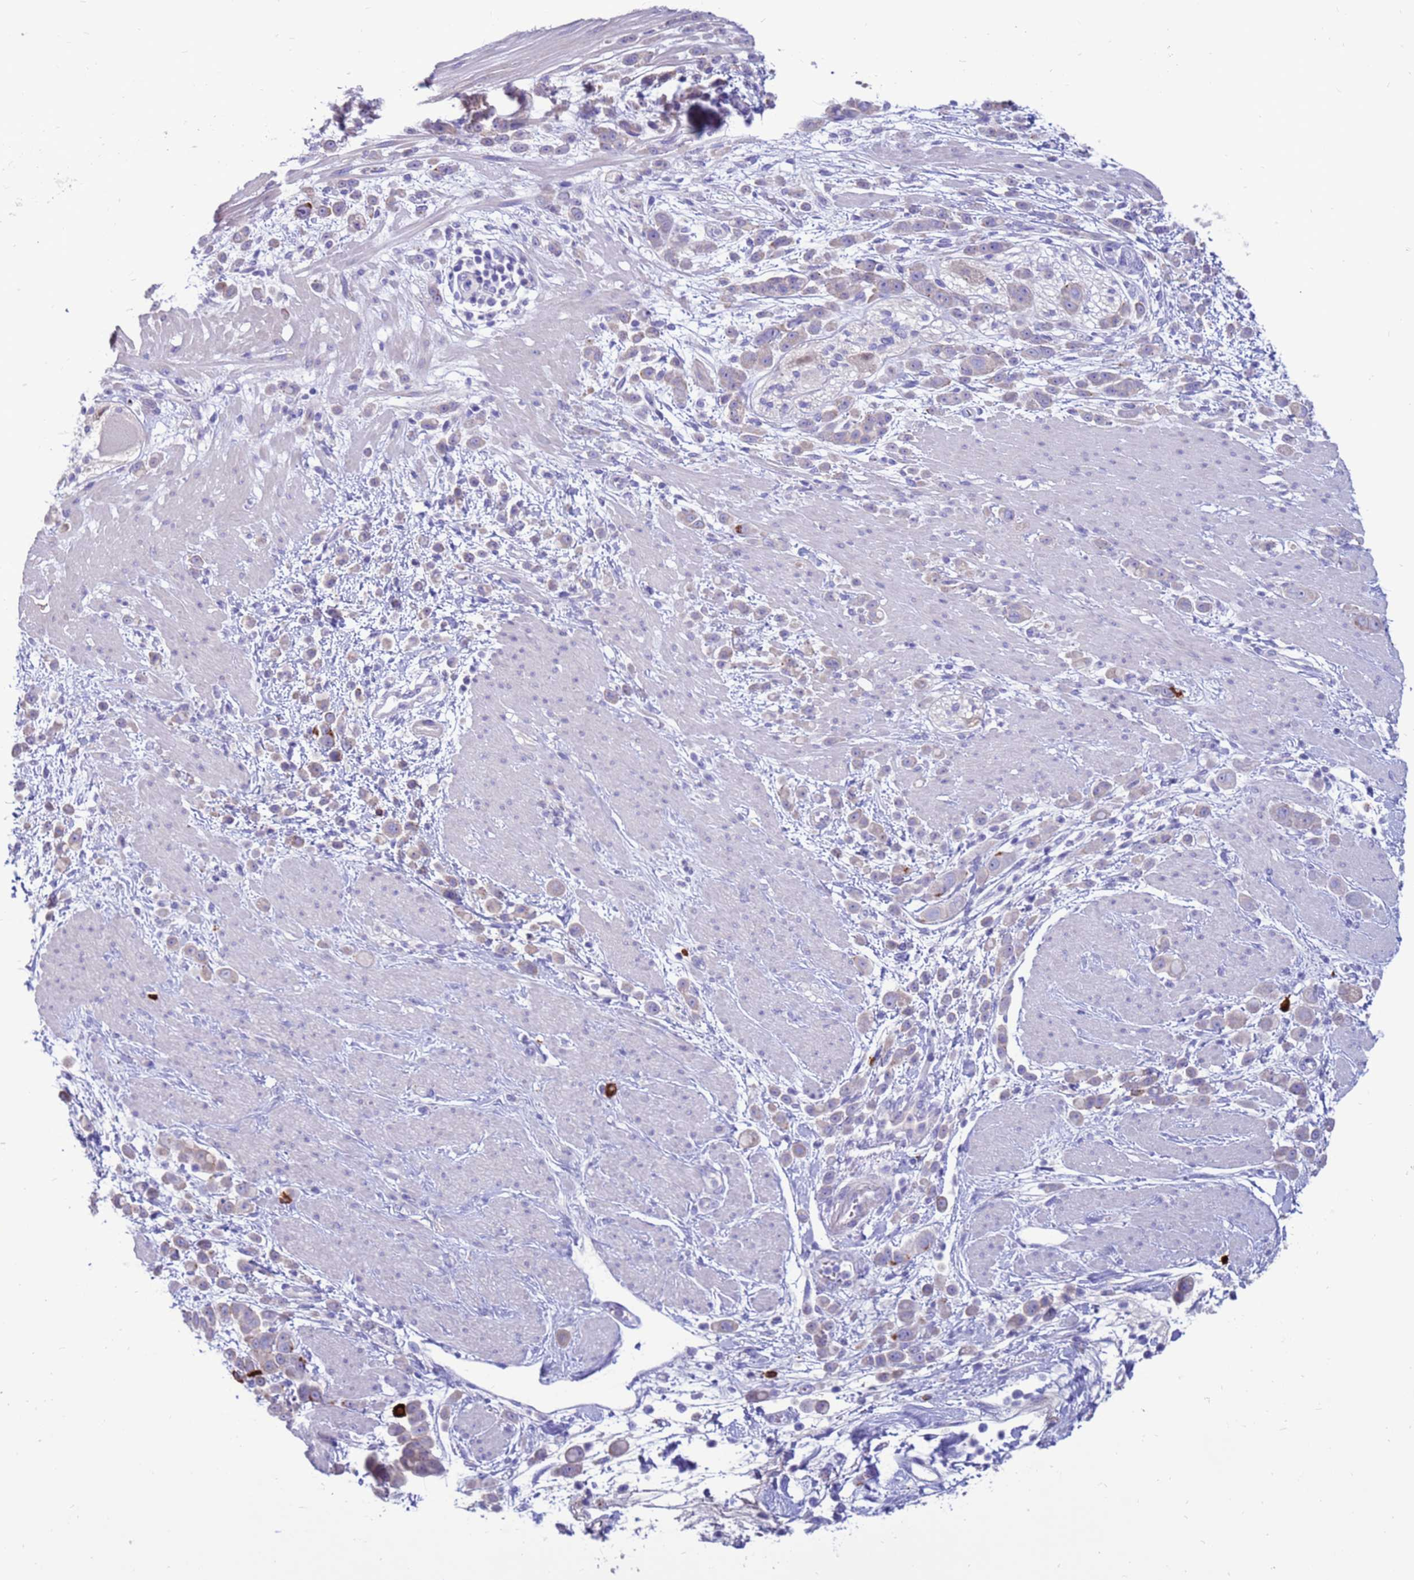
{"staining": {"intensity": "weak", "quantity": "<25%", "location": "cytoplasmic/membranous"}, "tissue": "pancreatic cancer", "cell_type": "Tumor cells", "image_type": "cancer", "snomed": [{"axis": "morphology", "description": "Normal tissue, NOS"}, {"axis": "morphology", "description": "Adenocarcinoma, NOS"}, {"axis": "topography", "description": "Pancreas"}], "caption": "This is an IHC micrograph of adenocarcinoma (pancreatic). There is no expression in tumor cells.", "gene": "PDE10A", "patient": {"sex": "female", "age": 64}}